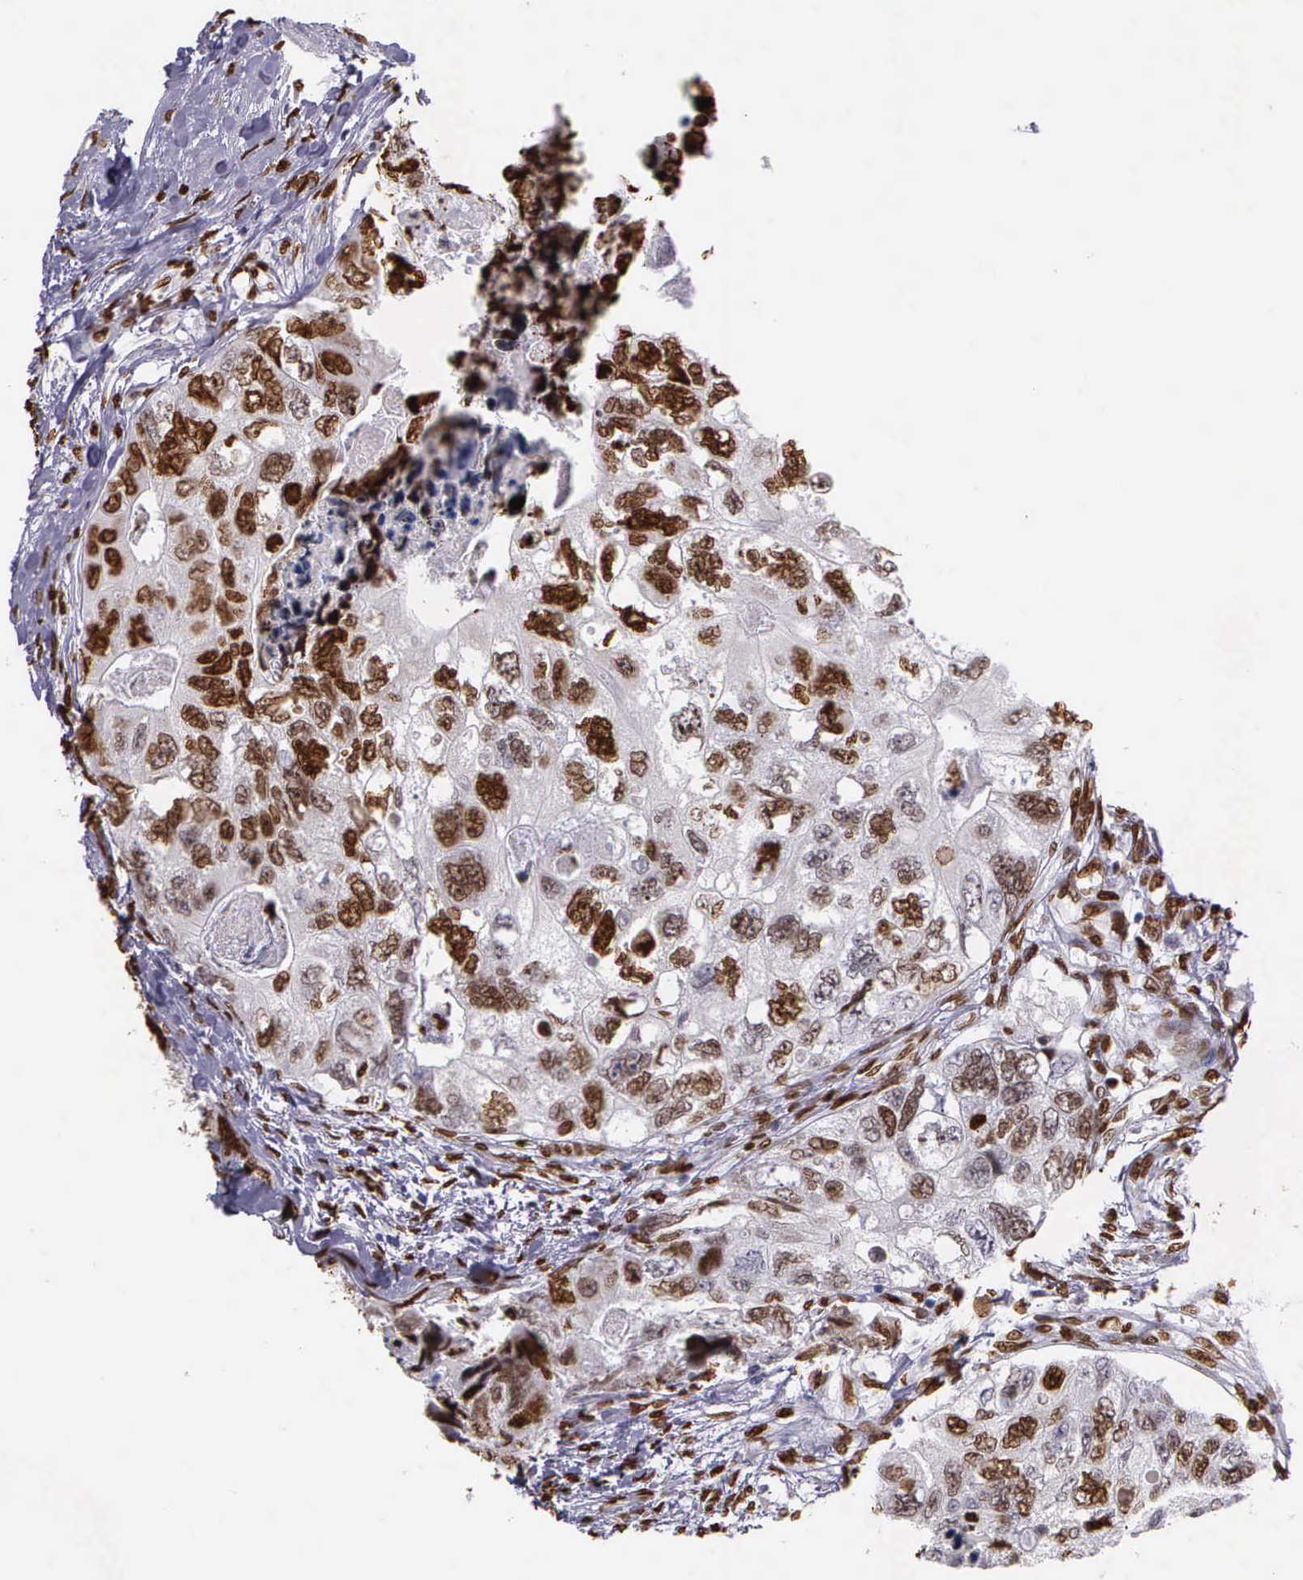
{"staining": {"intensity": "strong", "quantity": "25%-75%", "location": "nuclear"}, "tissue": "colorectal cancer", "cell_type": "Tumor cells", "image_type": "cancer", "snomed": [{"axis": "morphology", "description": "Adenocarcinoma, NOS"}, {"axis": "topography", "description": "Rectum"}], "caption": "Colorectal adenocarcinoma stained for a protein exhibits strong nuclear positivity in tumor cells.", "gene": "H1-0", "patient": {"sex": "female", "age": 82}}